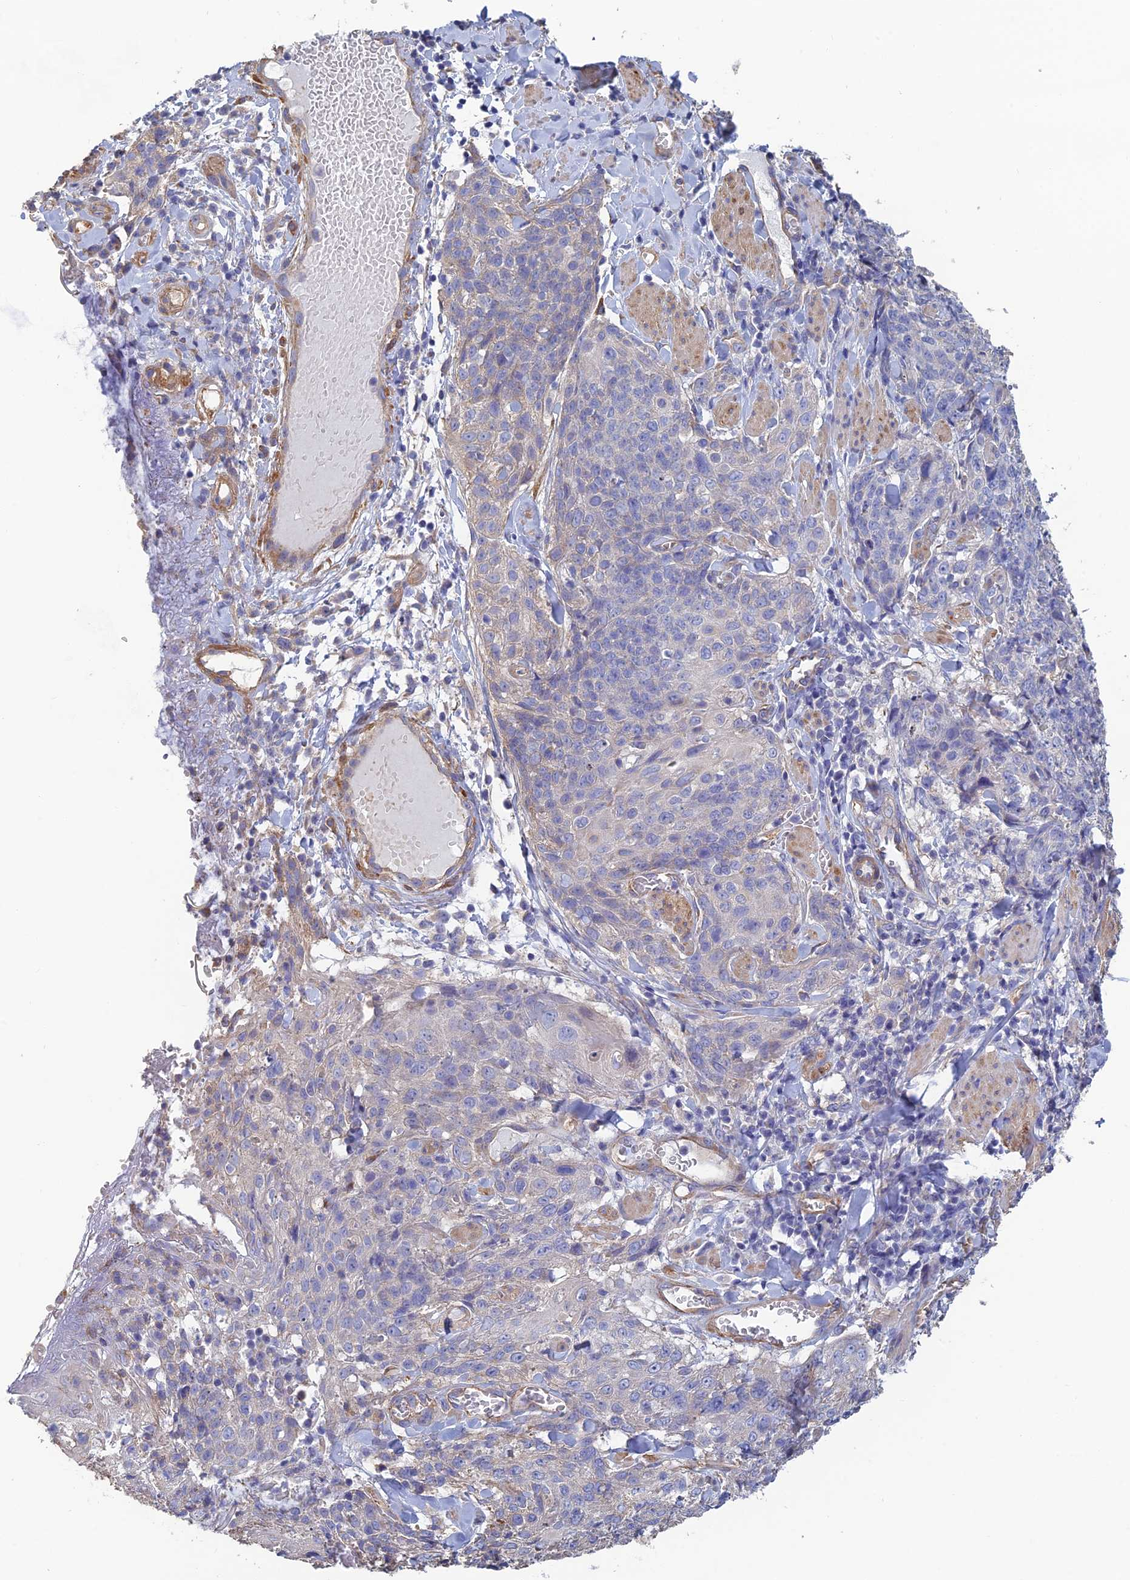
{"staining": {"intensity": "negative", "quantity": "none", "location": "none"}, "tissue": "skin cancer", "cell_type": "Tumor cells", "image_type": "cancer", "snomed": [{"axis": "morphology", "description": "Squamous cell carcinoma, NOS"}, {"axis": "topography", "description": "Skin"}, {"axis": "topography", "description": "Vulva"}], "caption": "Protein analysis of squamous cell carcinoma (skin) displays no significant staining in tumor cells. Brightfield microscopy of immunohistochemistry (IHC) stained with DAB (3,3'-diaminobenzidine) (brown) and hematoxylin (blue), captured at high magnification.", "gene": "PCDHA5", "patient": {"sex": "female", "age": 85}}